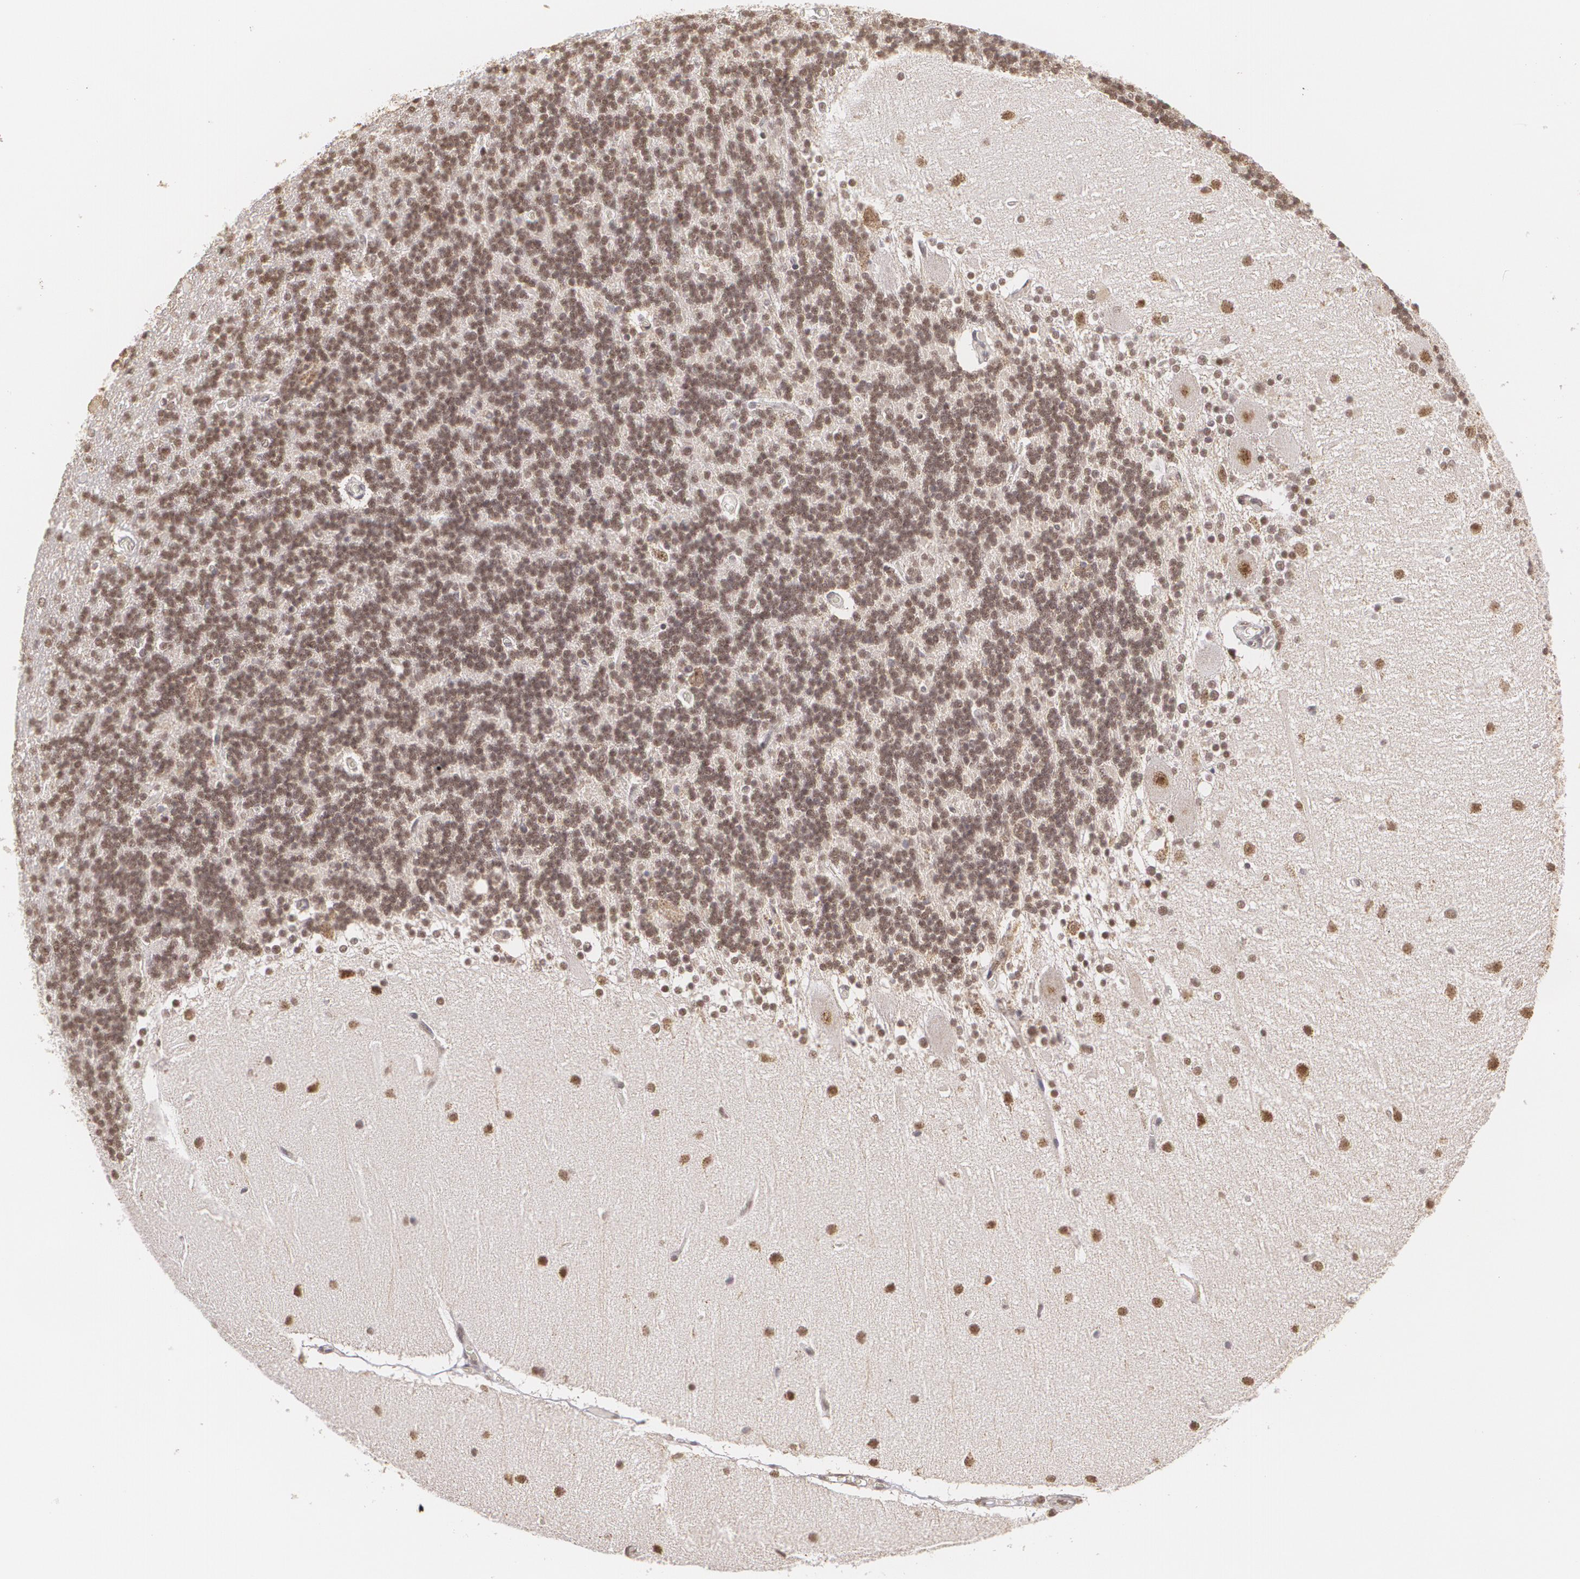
{"staining": {"intensity": "moderate", "quantity": ">75%", "location": "nuclear"}, "tissue": "cerebellum", "cell_type": "Cells in granular layer", "image_type": "normal", "snomed": [{"axis": "morphology", "description": "Normal tissue, NOS"}, {"axis": "topography", "description": "Cerebellum"}], "caption": "Immunohistochemistry micrograph of normal cerebellum stained for a protein (brown), which demonstrates medium levels of moderate nuclear staining in approximately >75% of cells in granular layer.", "gene": "MXD1", "patient": {"sex": "female", "age": 54}}